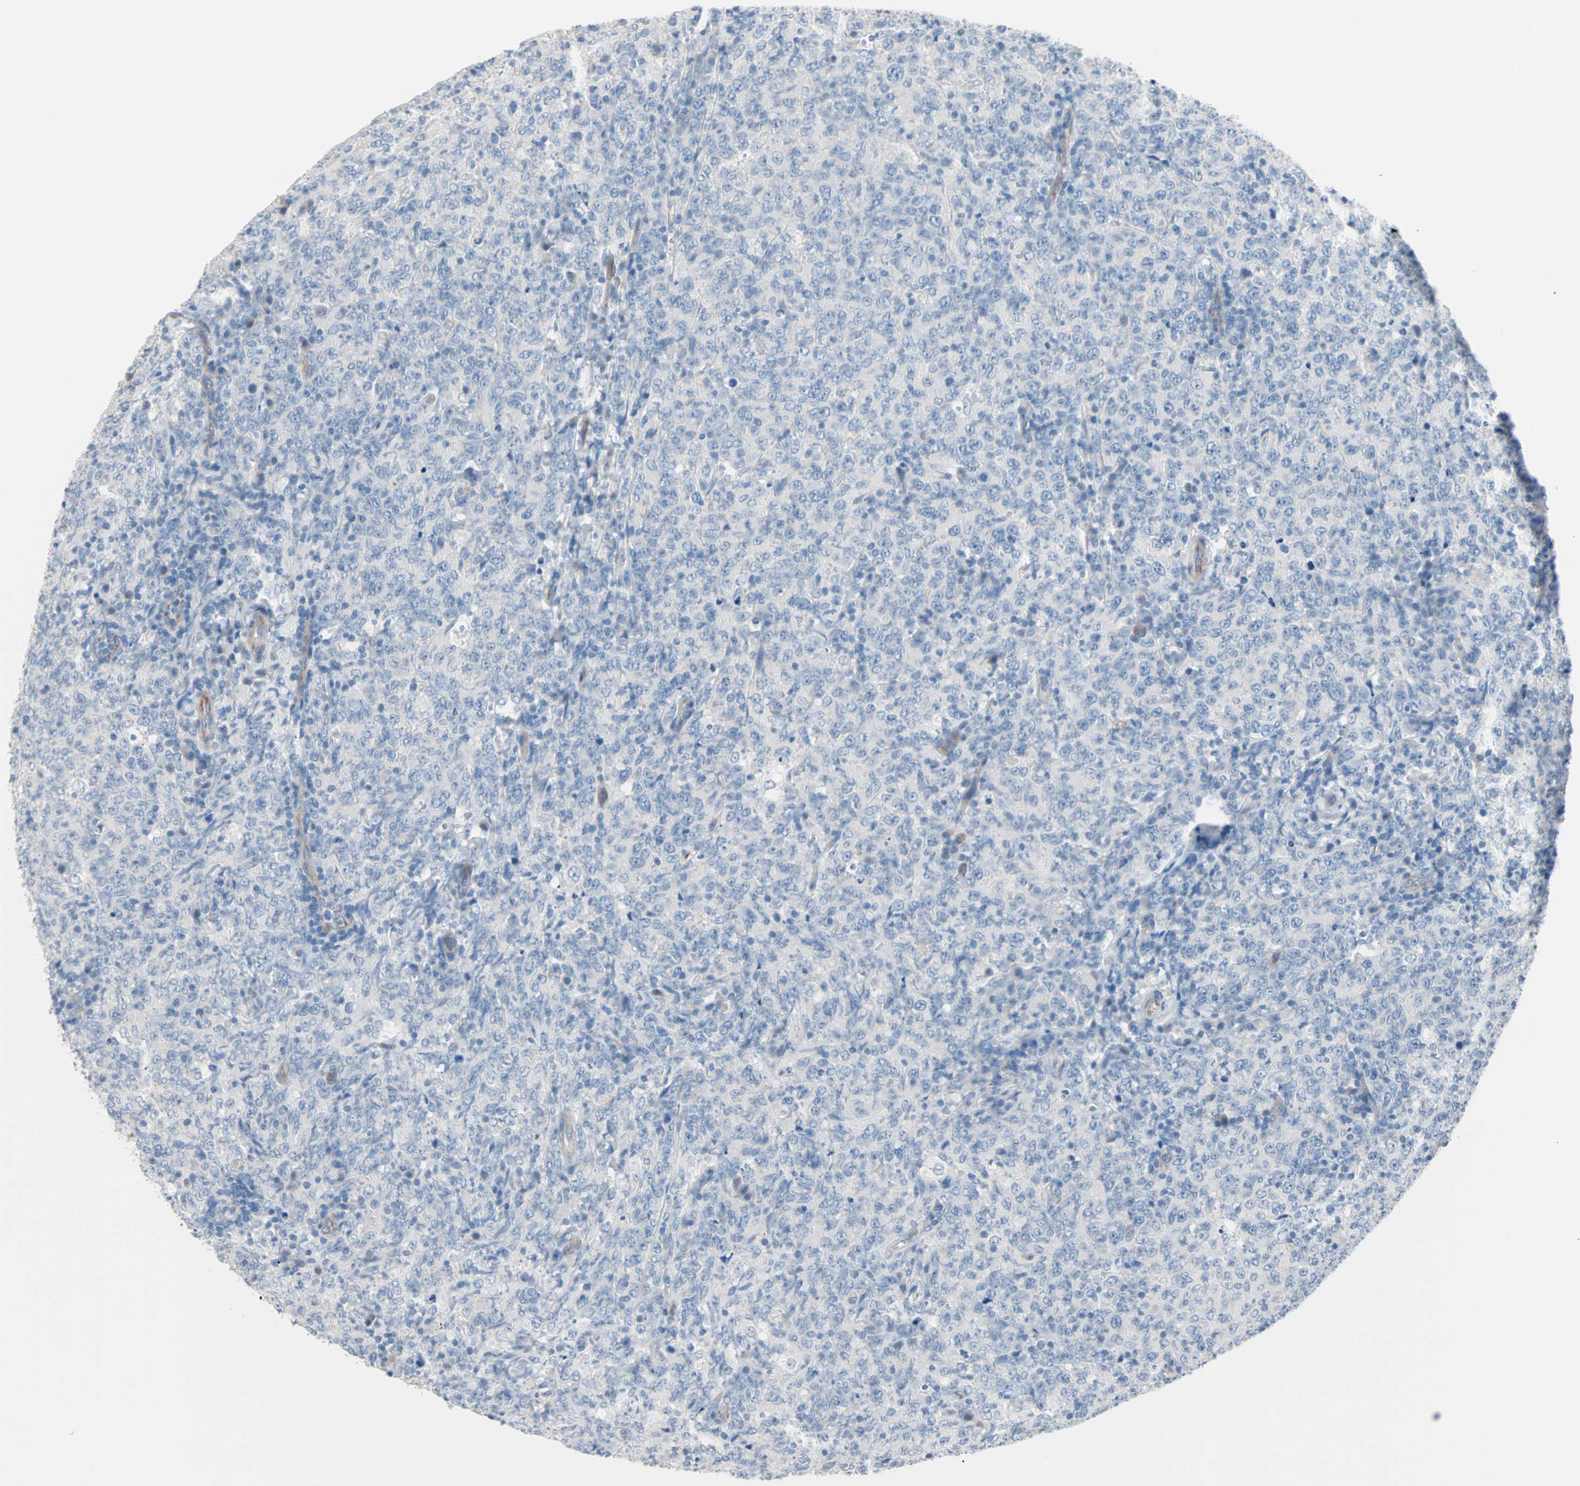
{"staining": {"intensity": "negative", "quantity": "none", "location": "none"}, "tissue": "lymphoma", "cell_type": "Tumor cells", "image_type": "cancer", "snomed": [{"axis": "morphology", "description": "Malignant lymphoma, non-Hodgkin's type, High grade"}, {"axis": "topography", "description": "Tonsil"}], "caption": "Histopathology image shows no protein expression in tumor cells of lymphoma tissue. (DAB immunohistochemistry (IHC) with hematoxylin counter stain).", "gene": "ULBP1", "patient": {"sex": "female", "age": 36}}